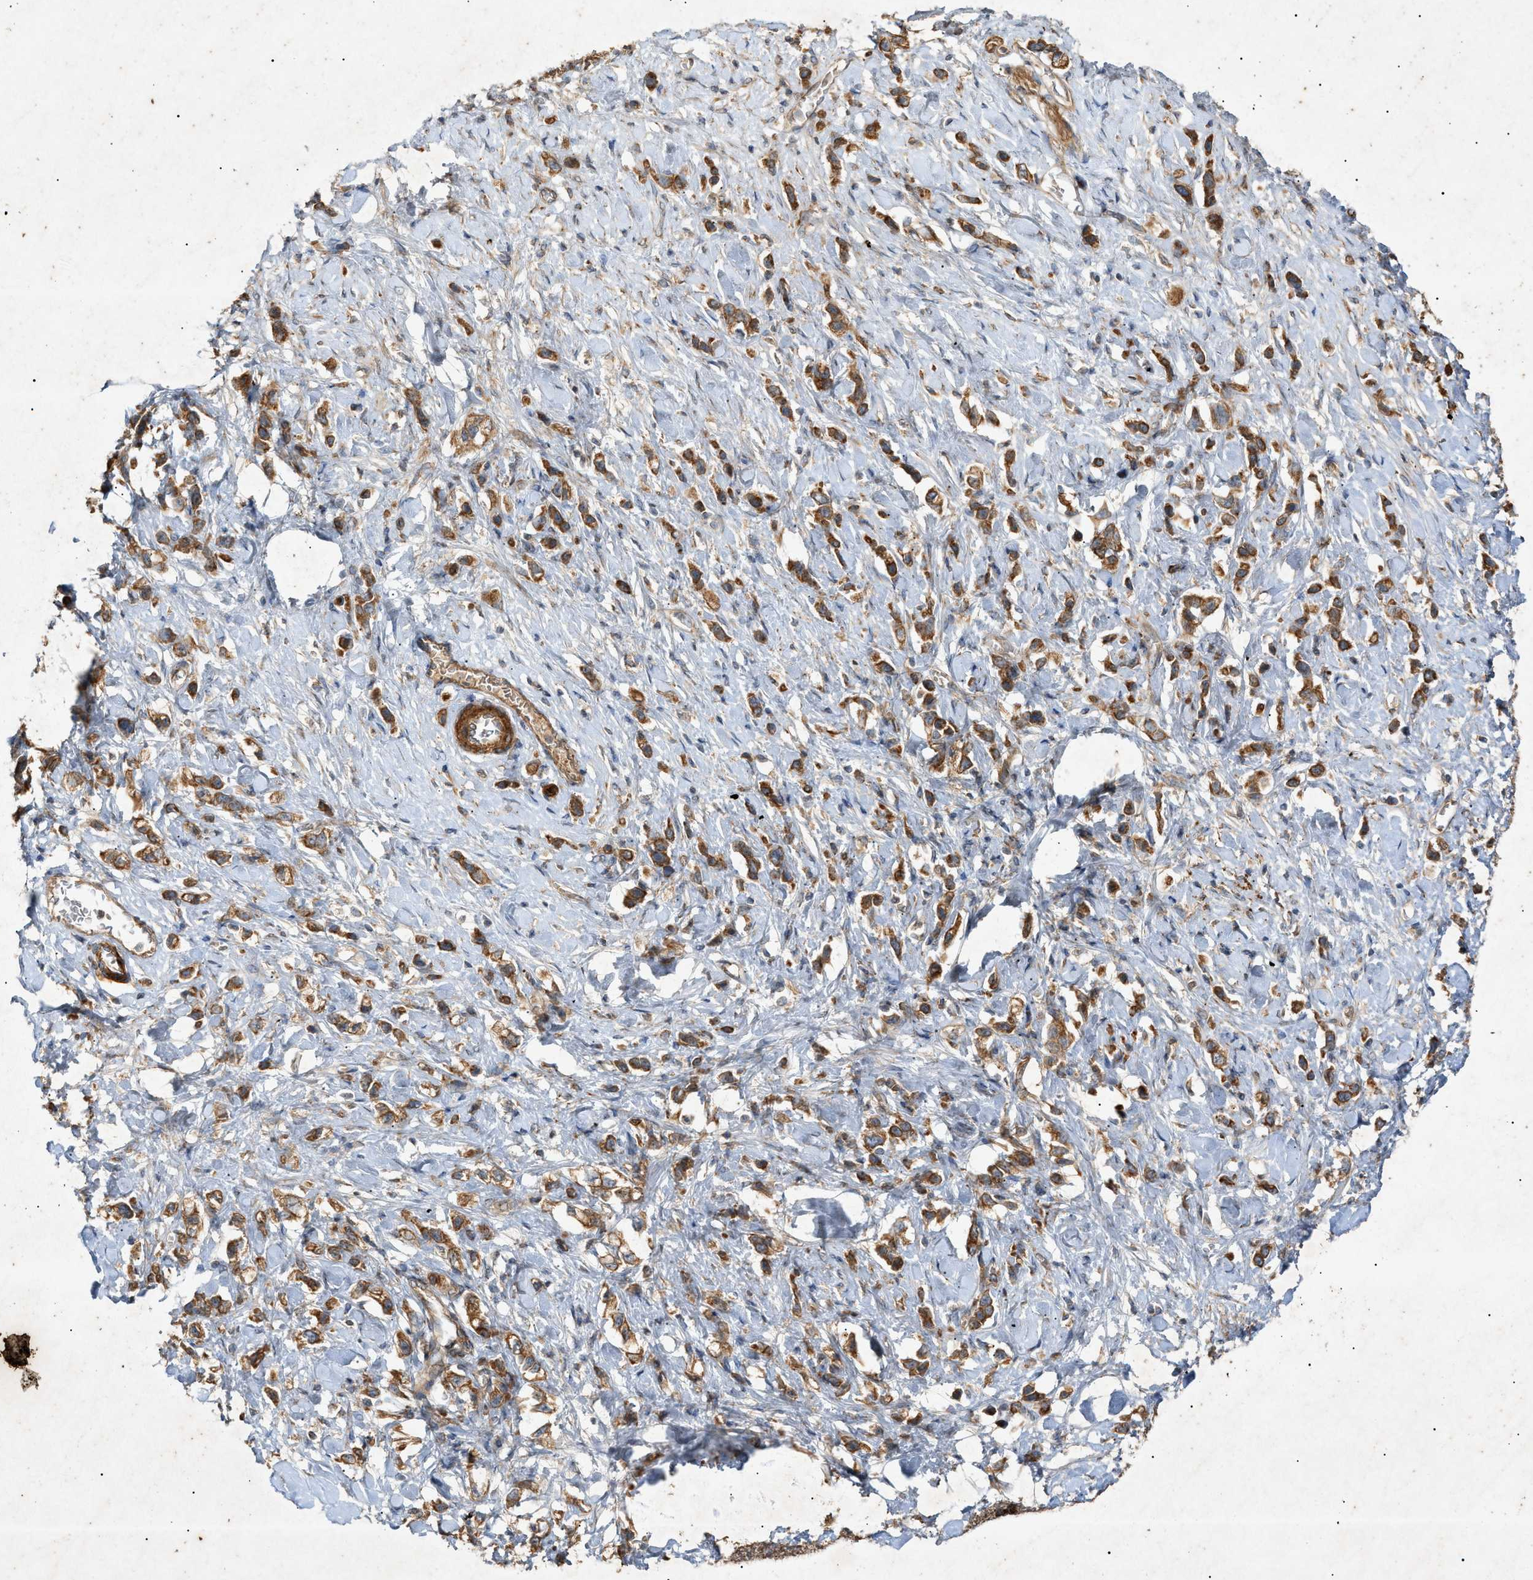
{"staining": {"intensity": "moderate", "quantity": ">75%", "location": "cytoplasmic/membranous"}, "tissue": "stomach cancer", "cell_type": "Tumor cells", "image_type": "cancer", "snomed": [{"axis": "morphology", "description": "Normal tissue, NOS"}, {"axis": "morphology", "description": "Adenocarcinoma, NOS"}, {"axis": "topography", "description": "Stomach, upper"}, {"axis": "topography", "description": "Stomach"}], "caption": "This photomicrograph reveals stomach adenocarcinoma stained with immunohistochemistry to label a protein in brown. The cytoplasmic/membranous of tumor cells show moderate positivity for the protein. Nuclei are counter-stained blue.", "gene": "MTCH1", "patient": {"sex": "female", "age": 65}}